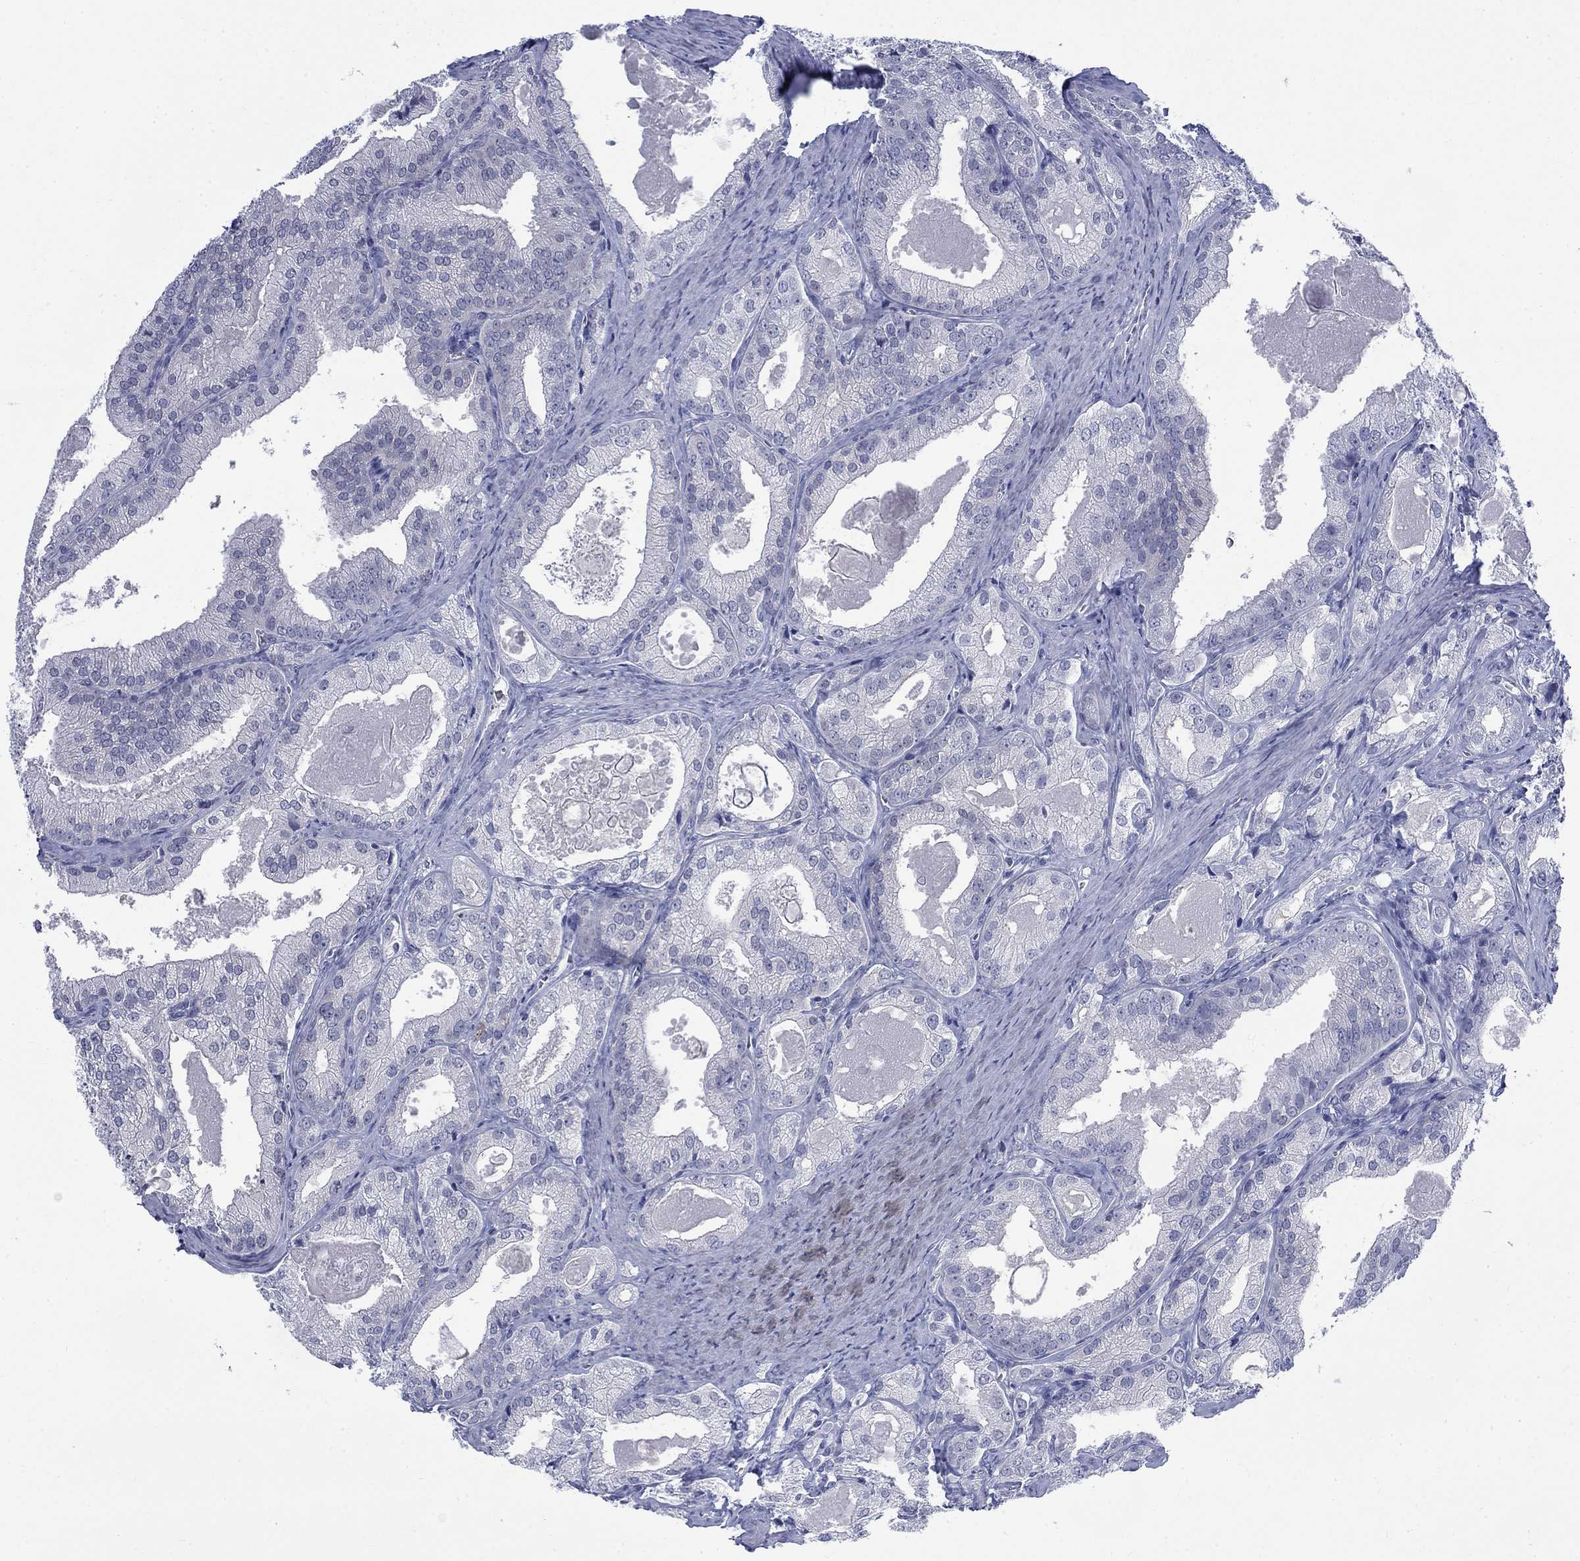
{"staining": {"intensity": "negative", "quantity": "none", "location": "none"}, "tissue": "prostate cancer", "cell_type": "Tumor cells", "image_type": "cancer", "snomed": [{"axis": "morphology", "description": "Adenocarcinoma, NOS"}, {"axis": "morphology", "description": "Adenocarcinoma, High grade"}, {"axis": "topography", "description": "Prostate"}], "caption": "Prostate cancer was stained to show a protein in brown. There is no significant expression in tumor cells.", "gene": "IGF2BP3", "patient": {"sex": "male", "age": 70}}